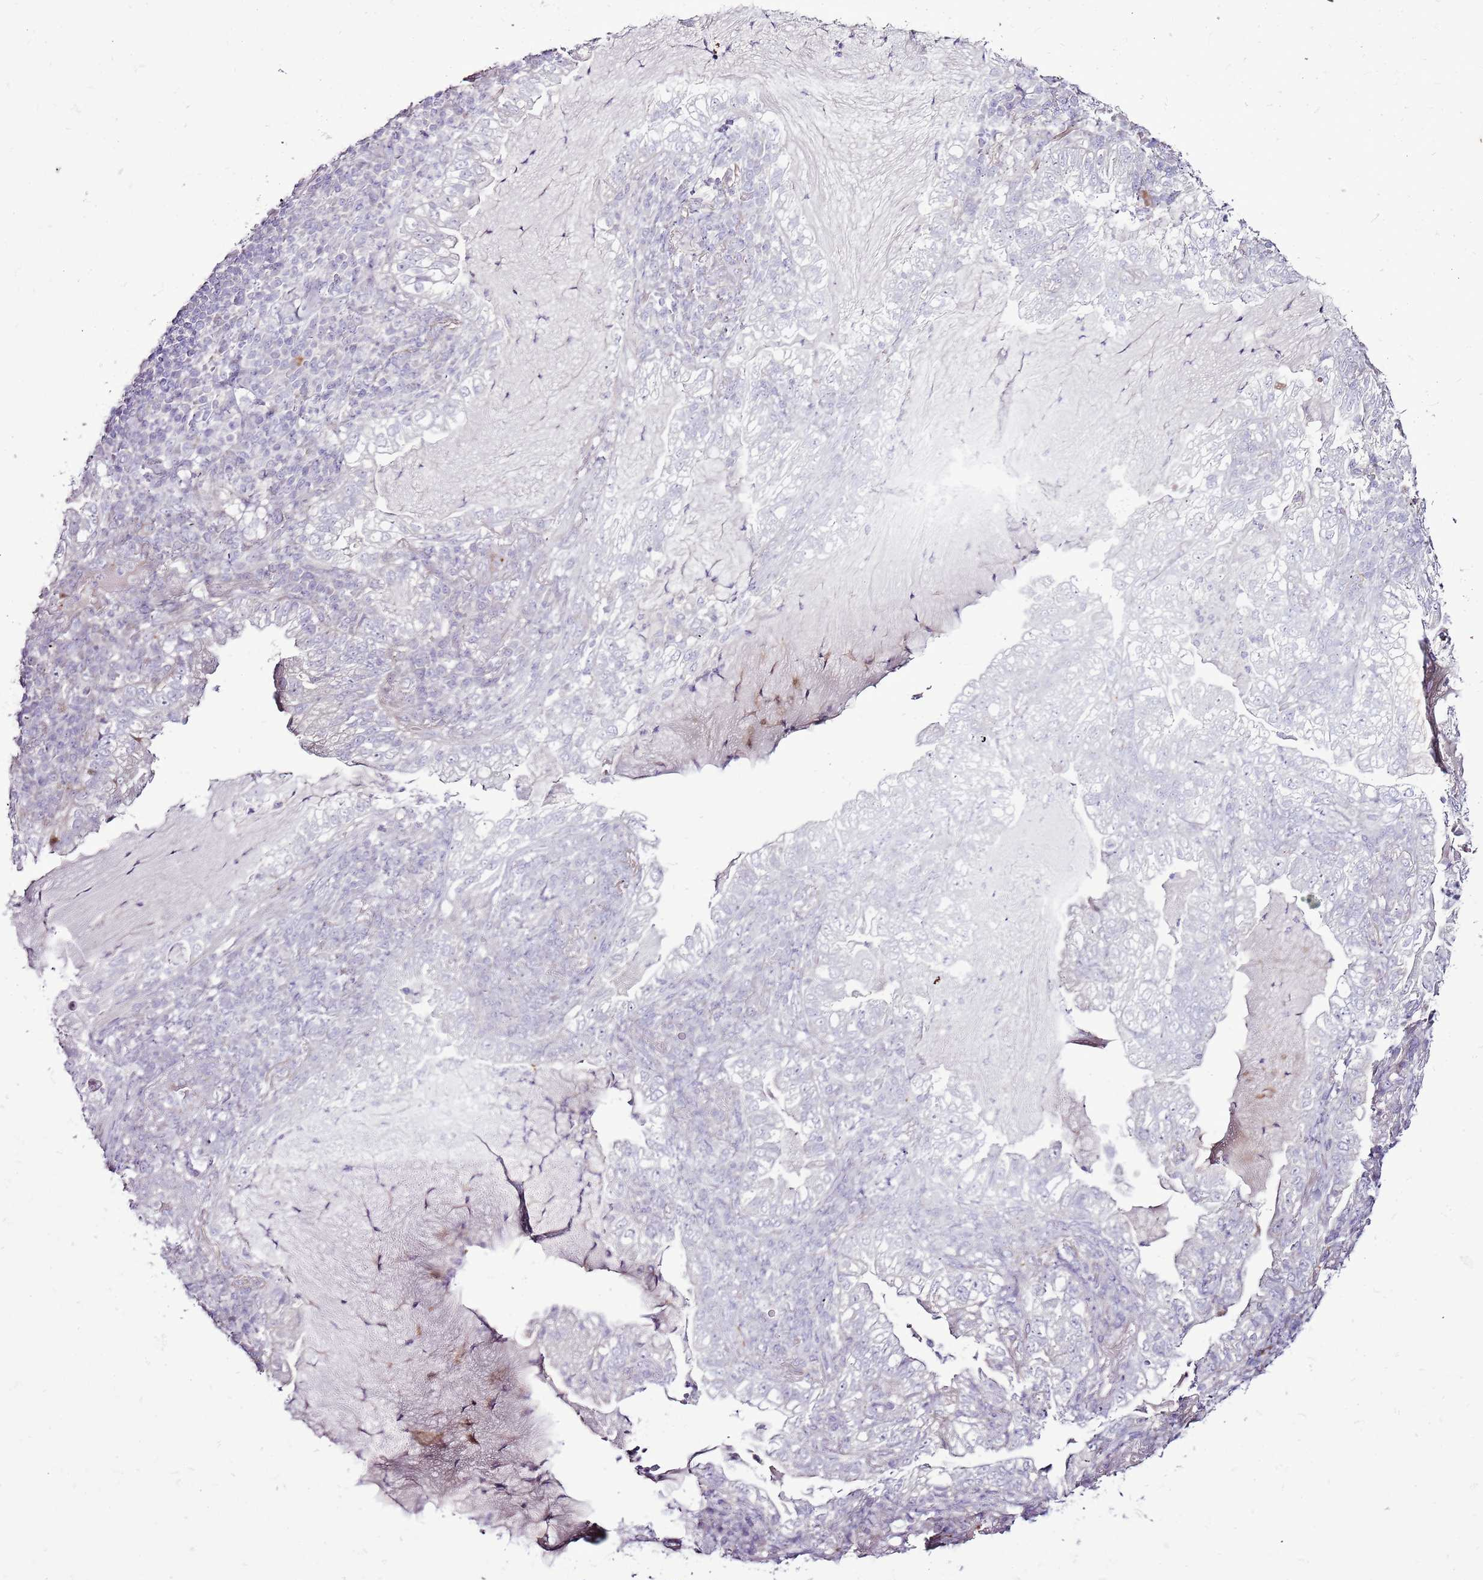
{"staining": {"intensity": "negative", "quantity": "none", "location": "none"}, "tissue": "lung cancer", "cell_type": "Tumor cells", "image_type": "cancer", "snomed": [{"axis": "morphology", "description": "Adenocarcinoma, NOS"}, {"axis": "topography", "description": "Lung"}], "caption": "The histopathology image reveals no significant staining in tumor cells of lung cancer. The staining is performed using DAB (3,3'-diaminobenzidine) brown chromogen with nuclei counter-stained in using hematoxylin.", "gene": "CHAC2", "patient": {"sex": "female", "age": 73}}